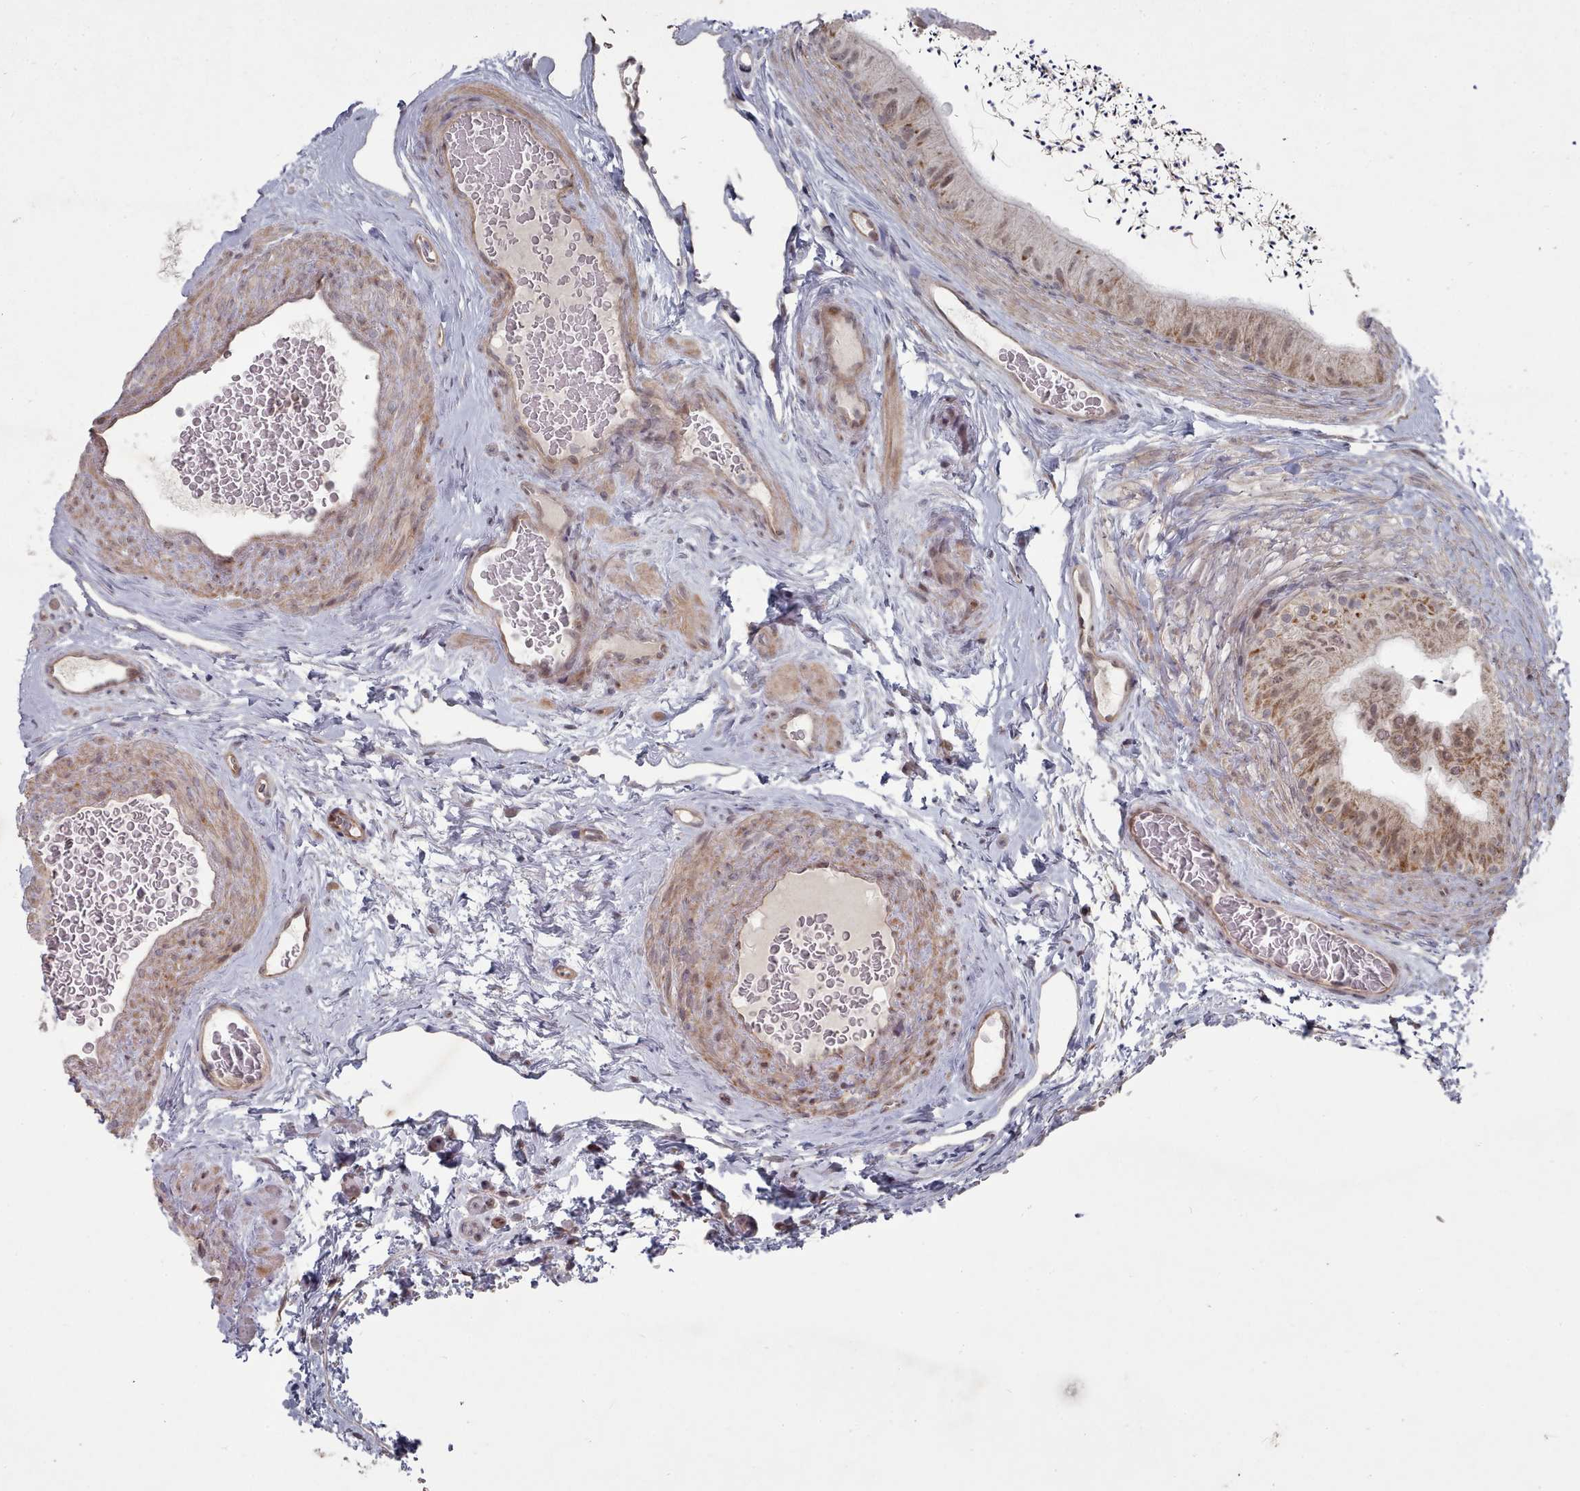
{"staining": {"intensity": "moderate", "quantity": "<25%", "location": "cytoplasmic/membranous,nuclear"}, "tissue": "epididymis", "cell_type": "Glandular cells", "image_type": "normal", "snomed": [{"axis": "morphology", "description": "Normal tissue, NOS"}, {"axis": "topography", "description": "Epididymis"}], "caption": "Glandular cells reveal moderate cytoplasmic/membranous,nuclear positivity in about <25% of cells in unremarkable epididymis.", "gene": "CPSF4", "patient": {"sex": "male", "age": 50}}